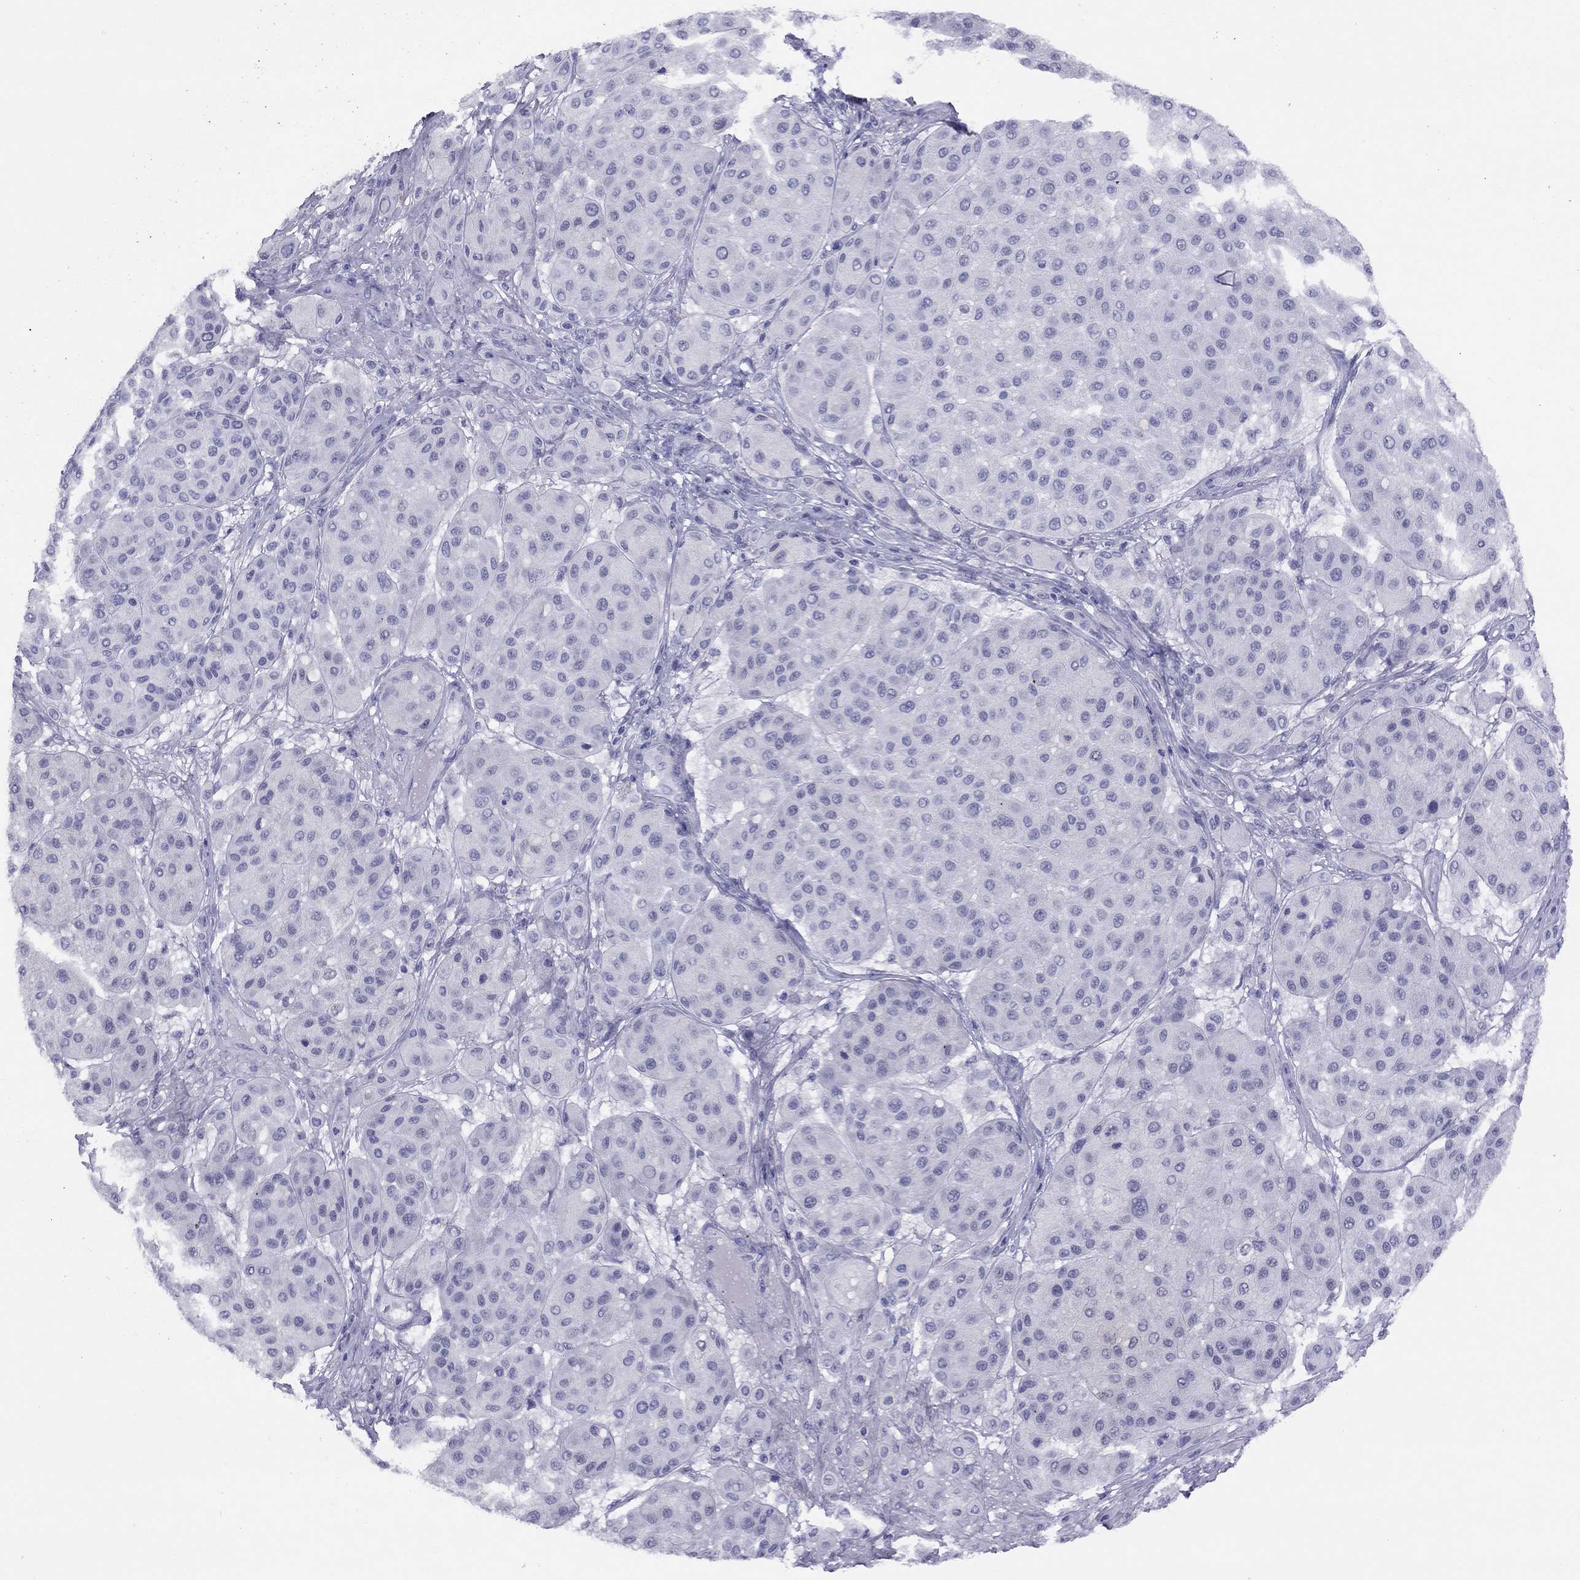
{"staining": {"intensity": "negative", "quantity": "none", "location": "none"}, "tissue": "melanoma", "cell_type": "Tumor cells", "image_type": "cancer", "snomed": [{"axis": "morphology", "description": "Malignant melanoma, Metastatic site"}, {"axis": "topography", "description": "Smooth muscle"}], "caption": "A histopathology image of malignant melanoma (metastatic site) stained for a protein shows no brown staining in tumor cells. (Immunohistochemistry, brightfield microscopy, high magnification).", "gene": "LYAR", "patient": {"sex": "male", "age": 41}}